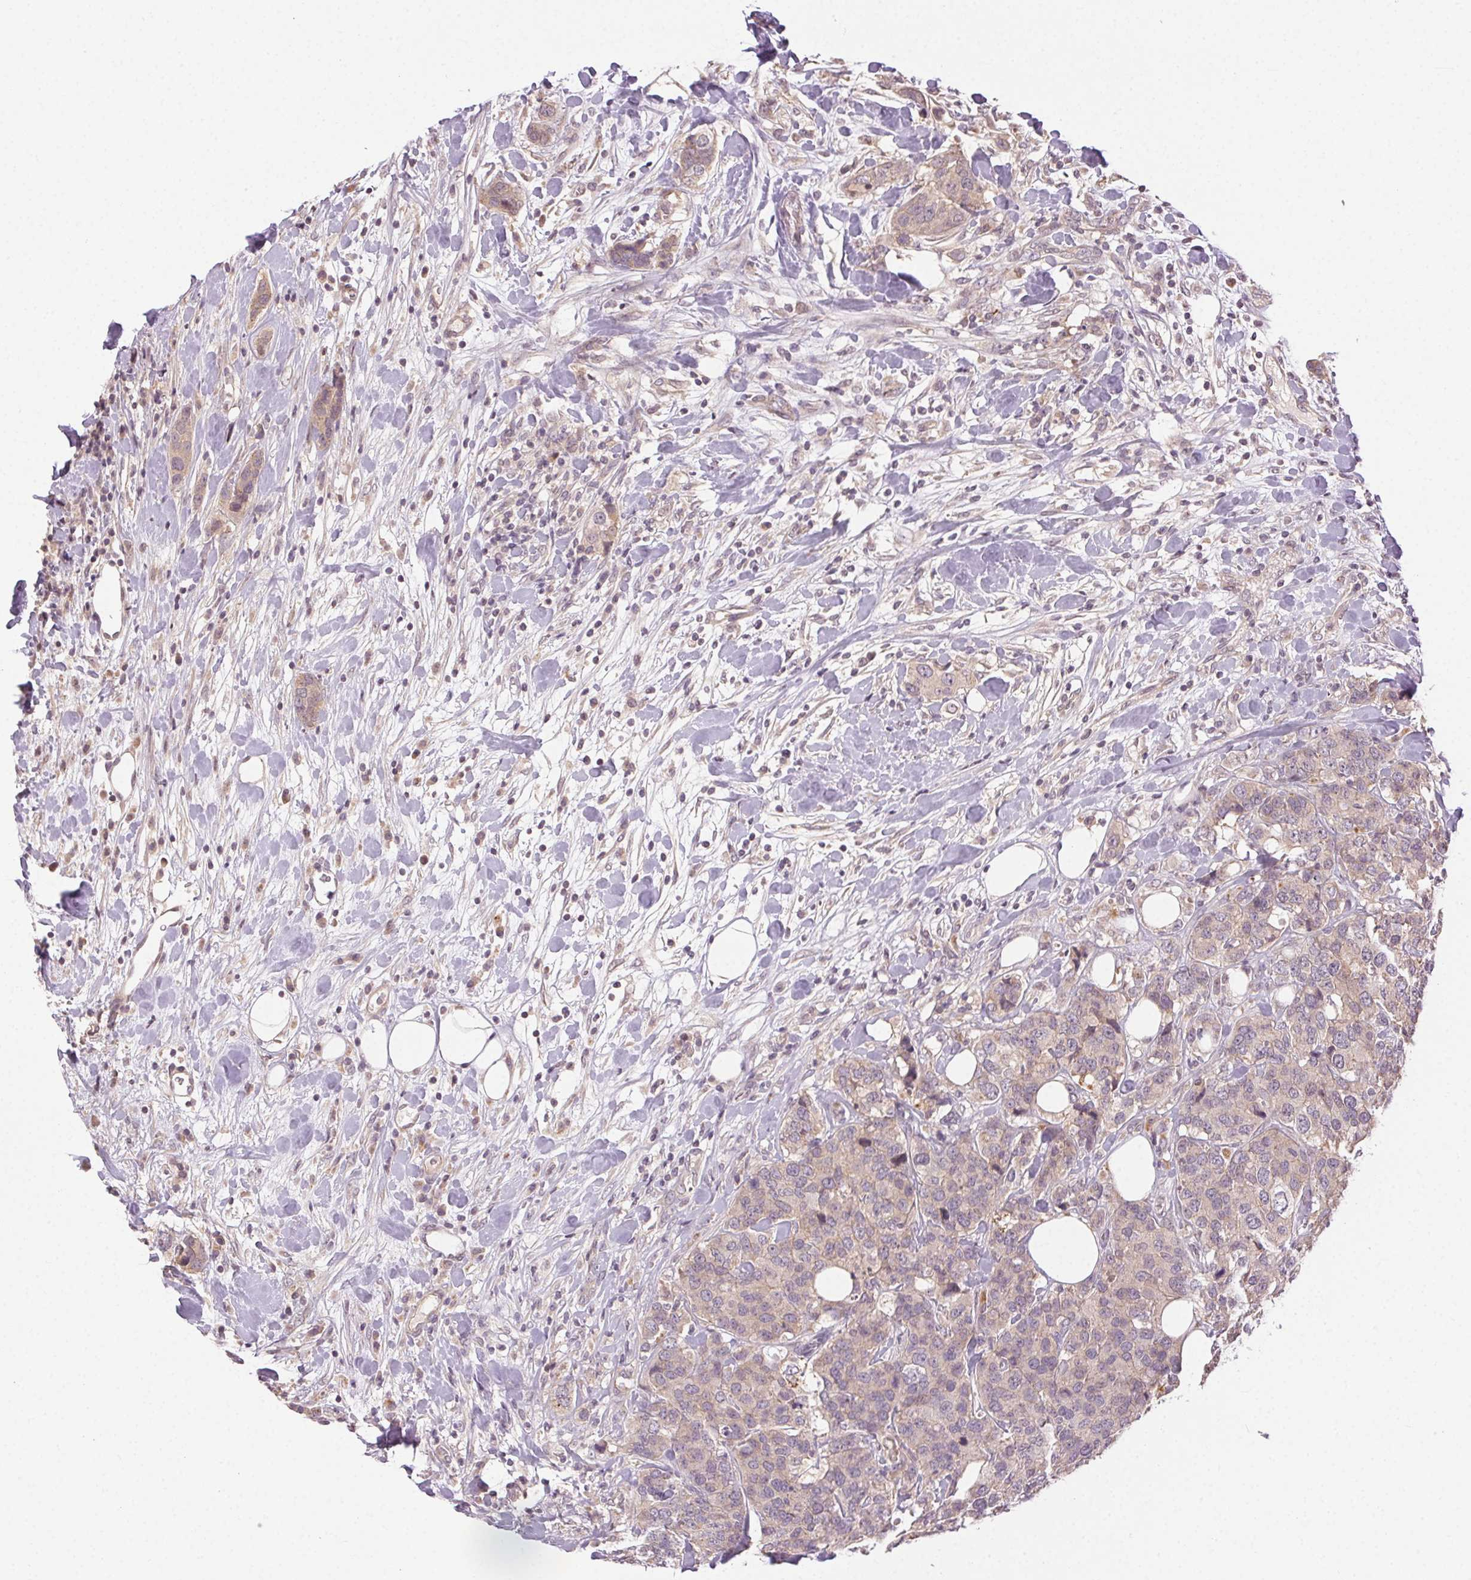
{"staining": {"intensity": "weak", "quantity": "25%-75%", "location": "cytoplasmic/membranous"}, "tissue": "breast cancer", "cell_type": "Tumor cells", "image_type": "cancer", "snomed": [{"axis": "morphology", "description": "Lobular carcinoma"}, {"axis": "topography", "description": "Breast"}], "caption": "About 25%-75% of tumor cells in breast cancer (lobular carcinoma) reveal weak cytoplasmic/membranous protein expression as visualized by brown immunohistochemical staining.", "gene": "ATP1B3", "patient": {"sex": "female", "age": 59}}